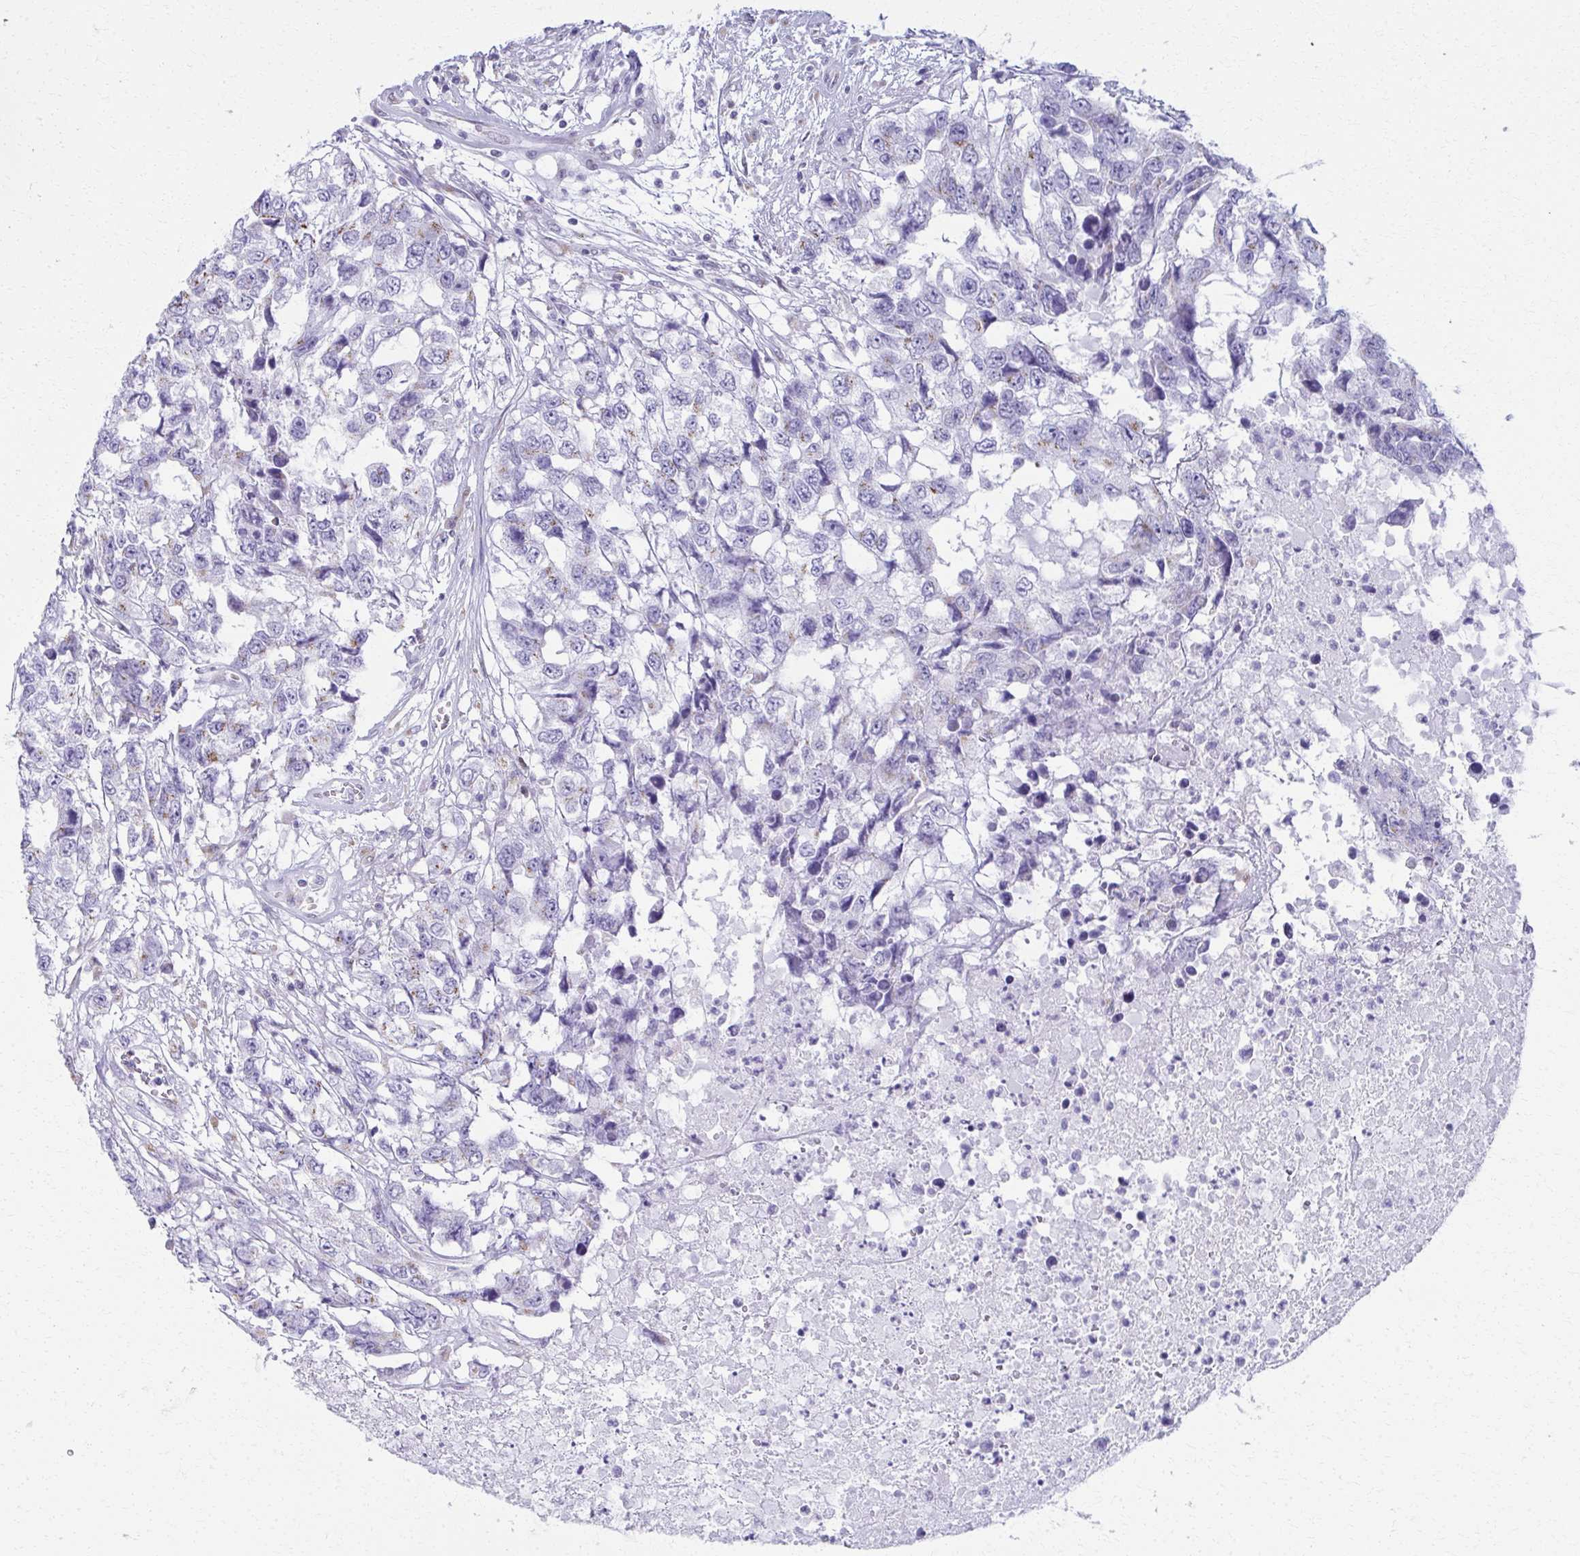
{"staining": {"intensity": "negative", "quantity": "none", "location": "none"}, "tissue": "testis cancer", "cell_type": "Tumor cells", "image_type": "cancer", "snomed": [{"axis": "morphology", "description": "Carcinoma, Embryonal, NOS"}, {"axis": "topography", "description": "Testis"}], "caption": "Embryonal carcinoma (testis) stained for a protein using IHC shows no expression tumor cells.", "gene": "SCLY", "patient": {"sex": "male", "age": 83}}